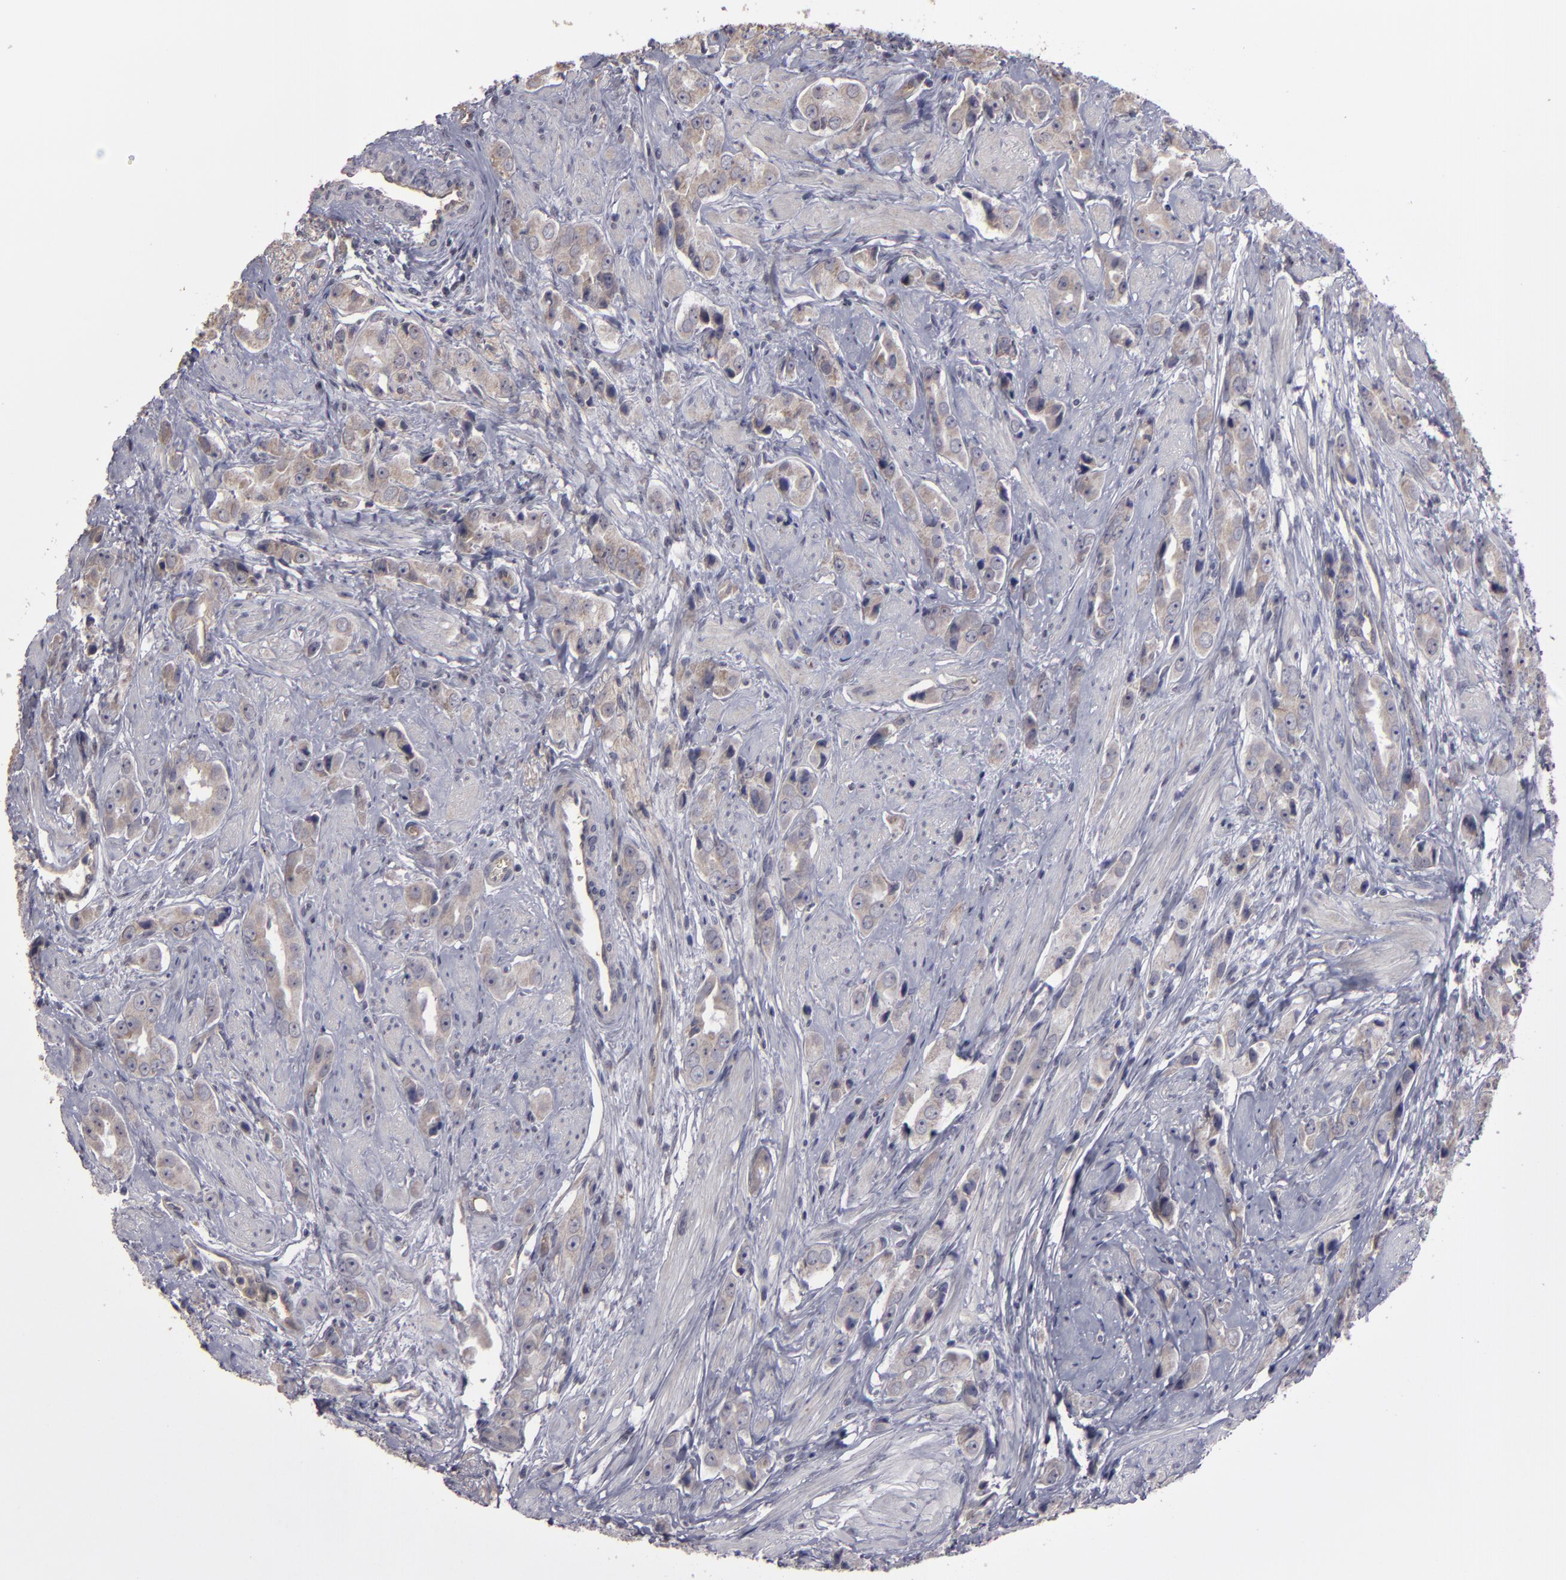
{"staining": {"intensity": "weak", "quantity": ">75%", "location": "cytoplasmic/membranous"}, "tissue": "prostate cancer", "cell_type": "Tumor cells", "image_type": "cancer", "snomed": [{"axis": "morphology", "description": "Adenocarcinoma, Medium grade"}, {"axis": "topography", "description": "Prostate"}], "caption": "Tumor cells exhibit low levels of weak cytoplasmic/membranous staining in approximately >75% of cells in human prostate cancer (medium-grade adenocarcinoma). The staining is performed using DAB (3,3'-diaminobenzidine) brown chromogen to label protein expression. The nuclei are counter-stained blue using hematoxylin.", "gene": "CD55", "patient": {"sex": "male", "age": 53}}